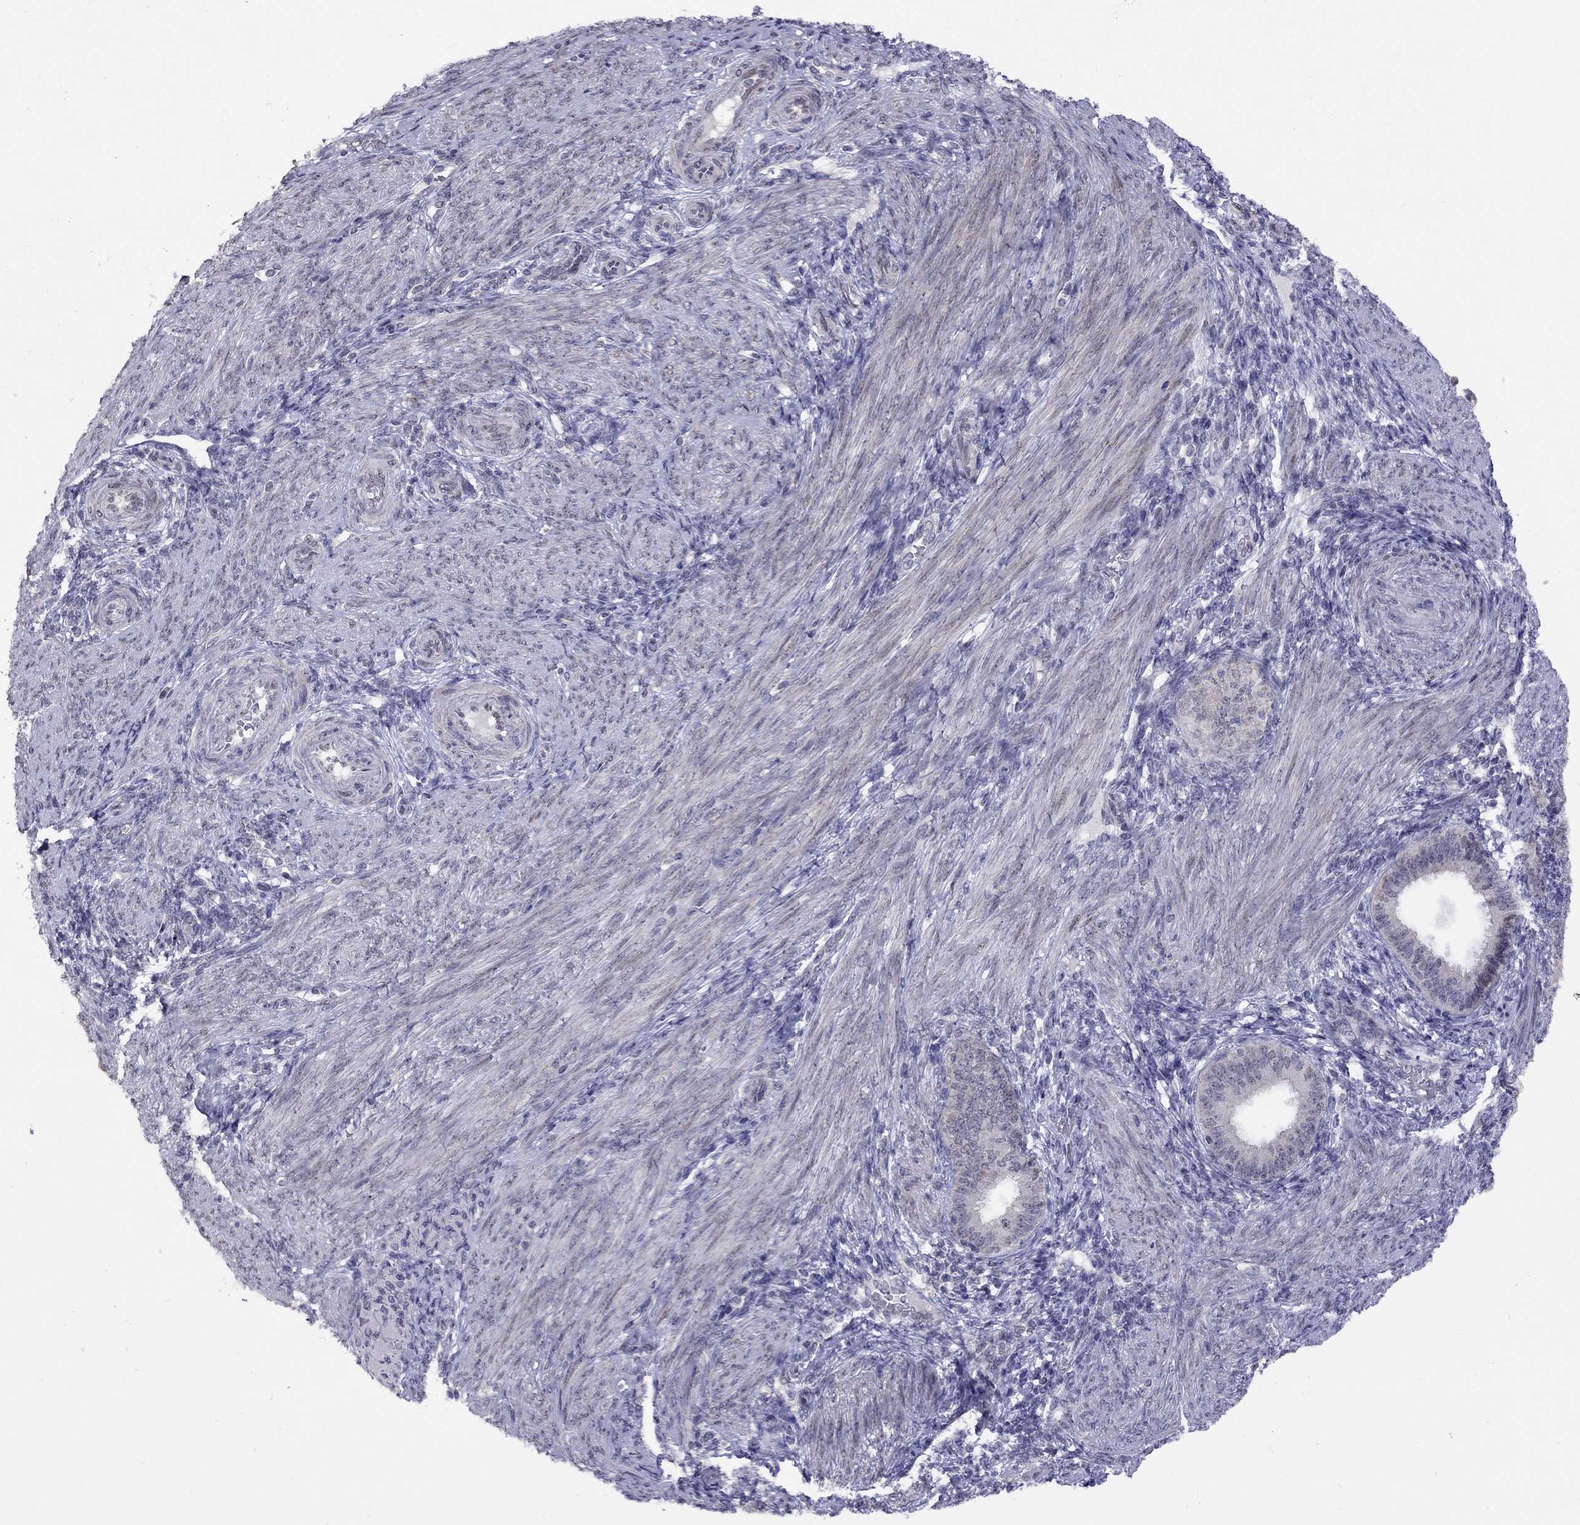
{"staining": {"intensity": "negative", "quantity": "none", "location": "none"}, "tissue": "endometrium", "cell_type": "Cells in endometrial stroma", "image_type": "normal", "snomed": [{"axis": "morphology", "description": "Normal tissue, NOS"}, {"axis": "topography", "description": "Endometrium"}], "caption": "High magnification brightfield microscopy of unremarkable endometrium stained with DAB (brown) and counterstained with hematoxylin (blue): cells in endometrial stroma show no significant expression.", "gene": "HES5", "patient": {"sex": "female", "age": 39}}